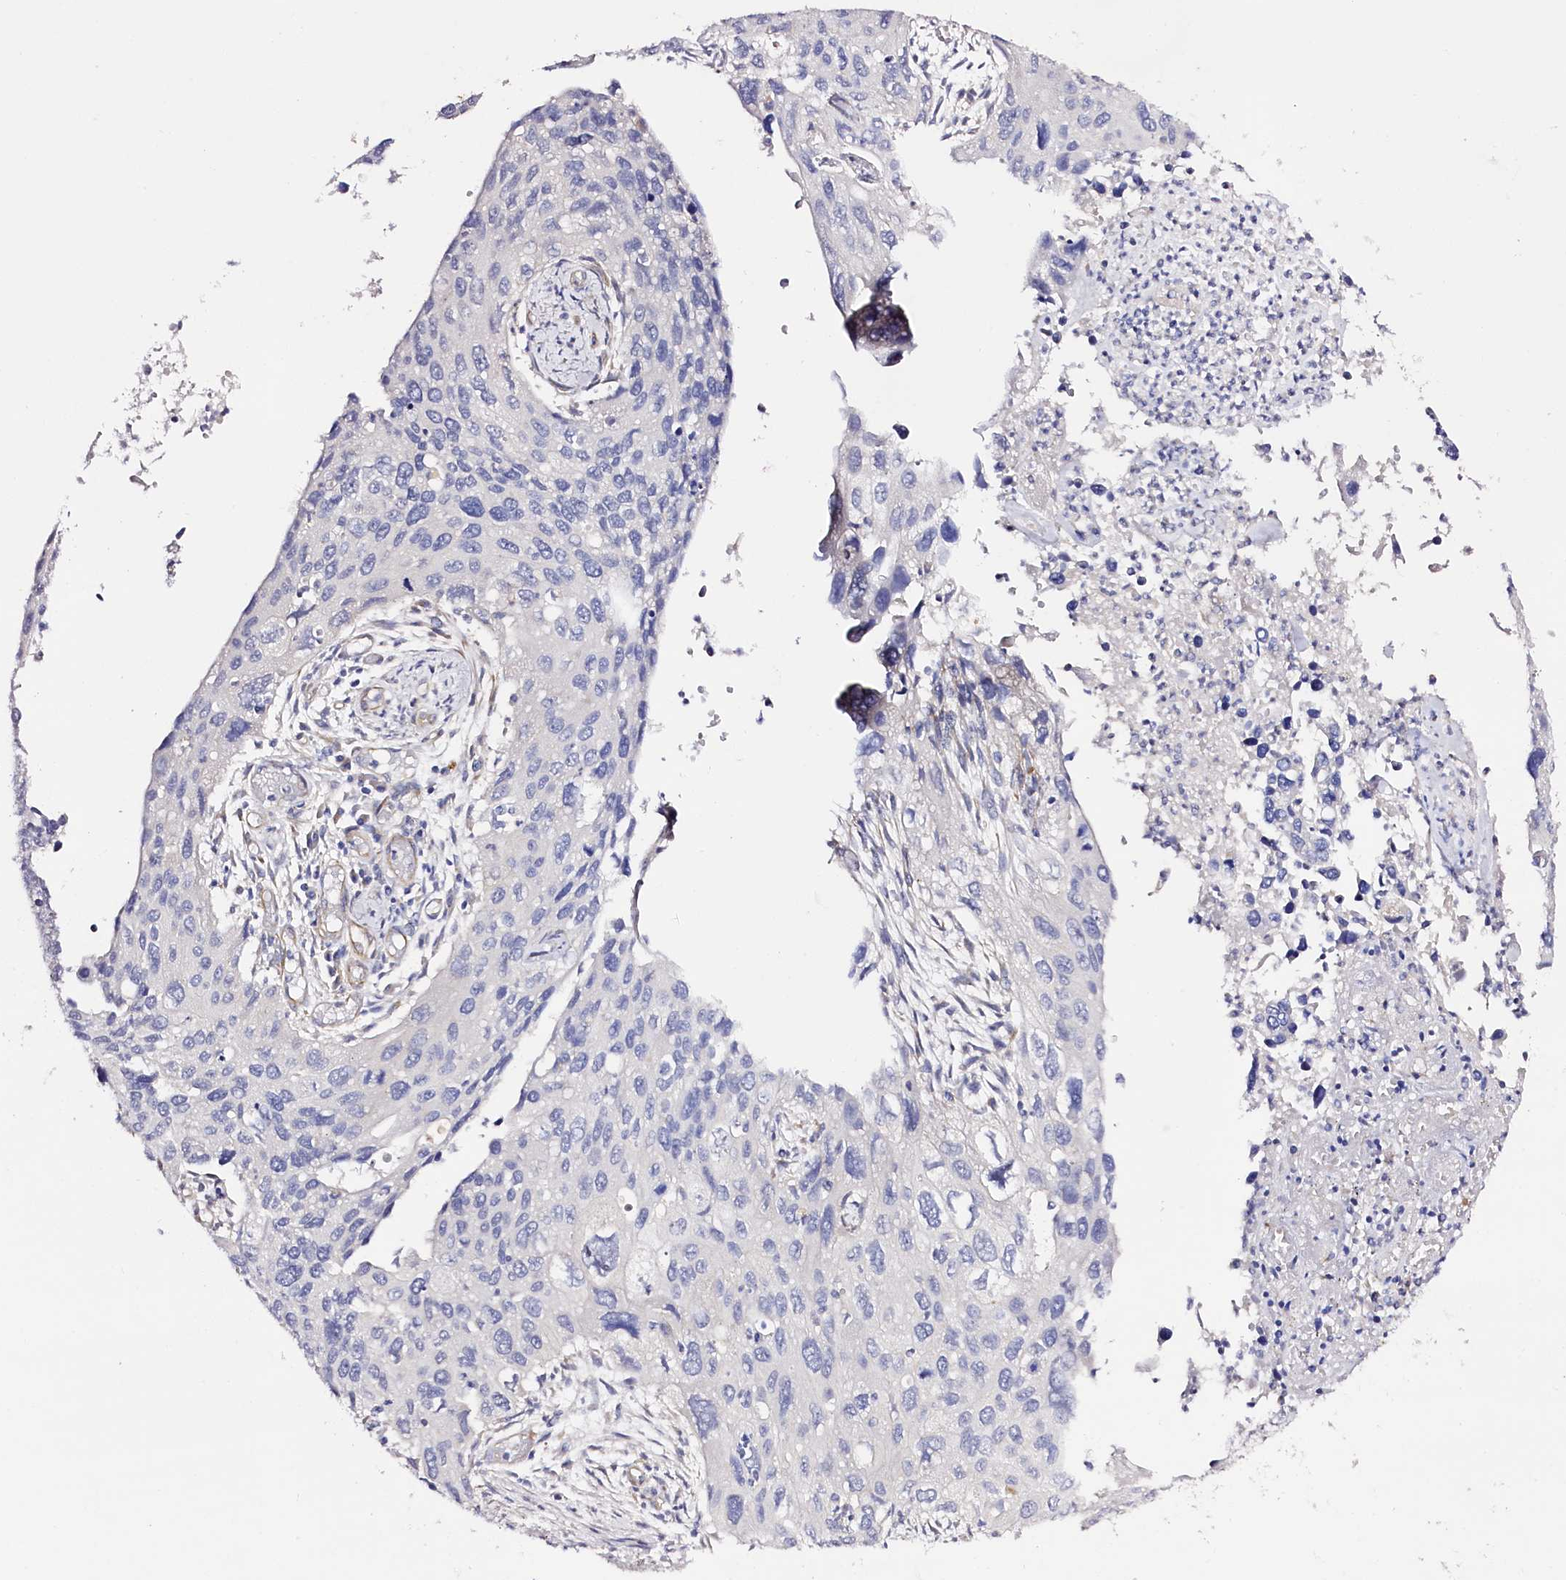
{"staining": {"intensity": "negative", "quantity": "none", "location": "none"}, "tissue": "cervical cancer", "cell_type": "Tumor cells", "image_type": "cancer", "snomed": [{"axis": "morphology", "description": "Squamous cell carcinoma, NOS"}, {"axis": "topography", "description": "Cervix"}], "caption": "High power microscopy image of an immunohistochemistry photomicrograph of cervical cancer, revealing no significant positivity in tumor cells. (IHC, brightfield microscopy, high magnification).", "gene": "SLC7A1", "patient": {"sex": "female", "age": 55}}